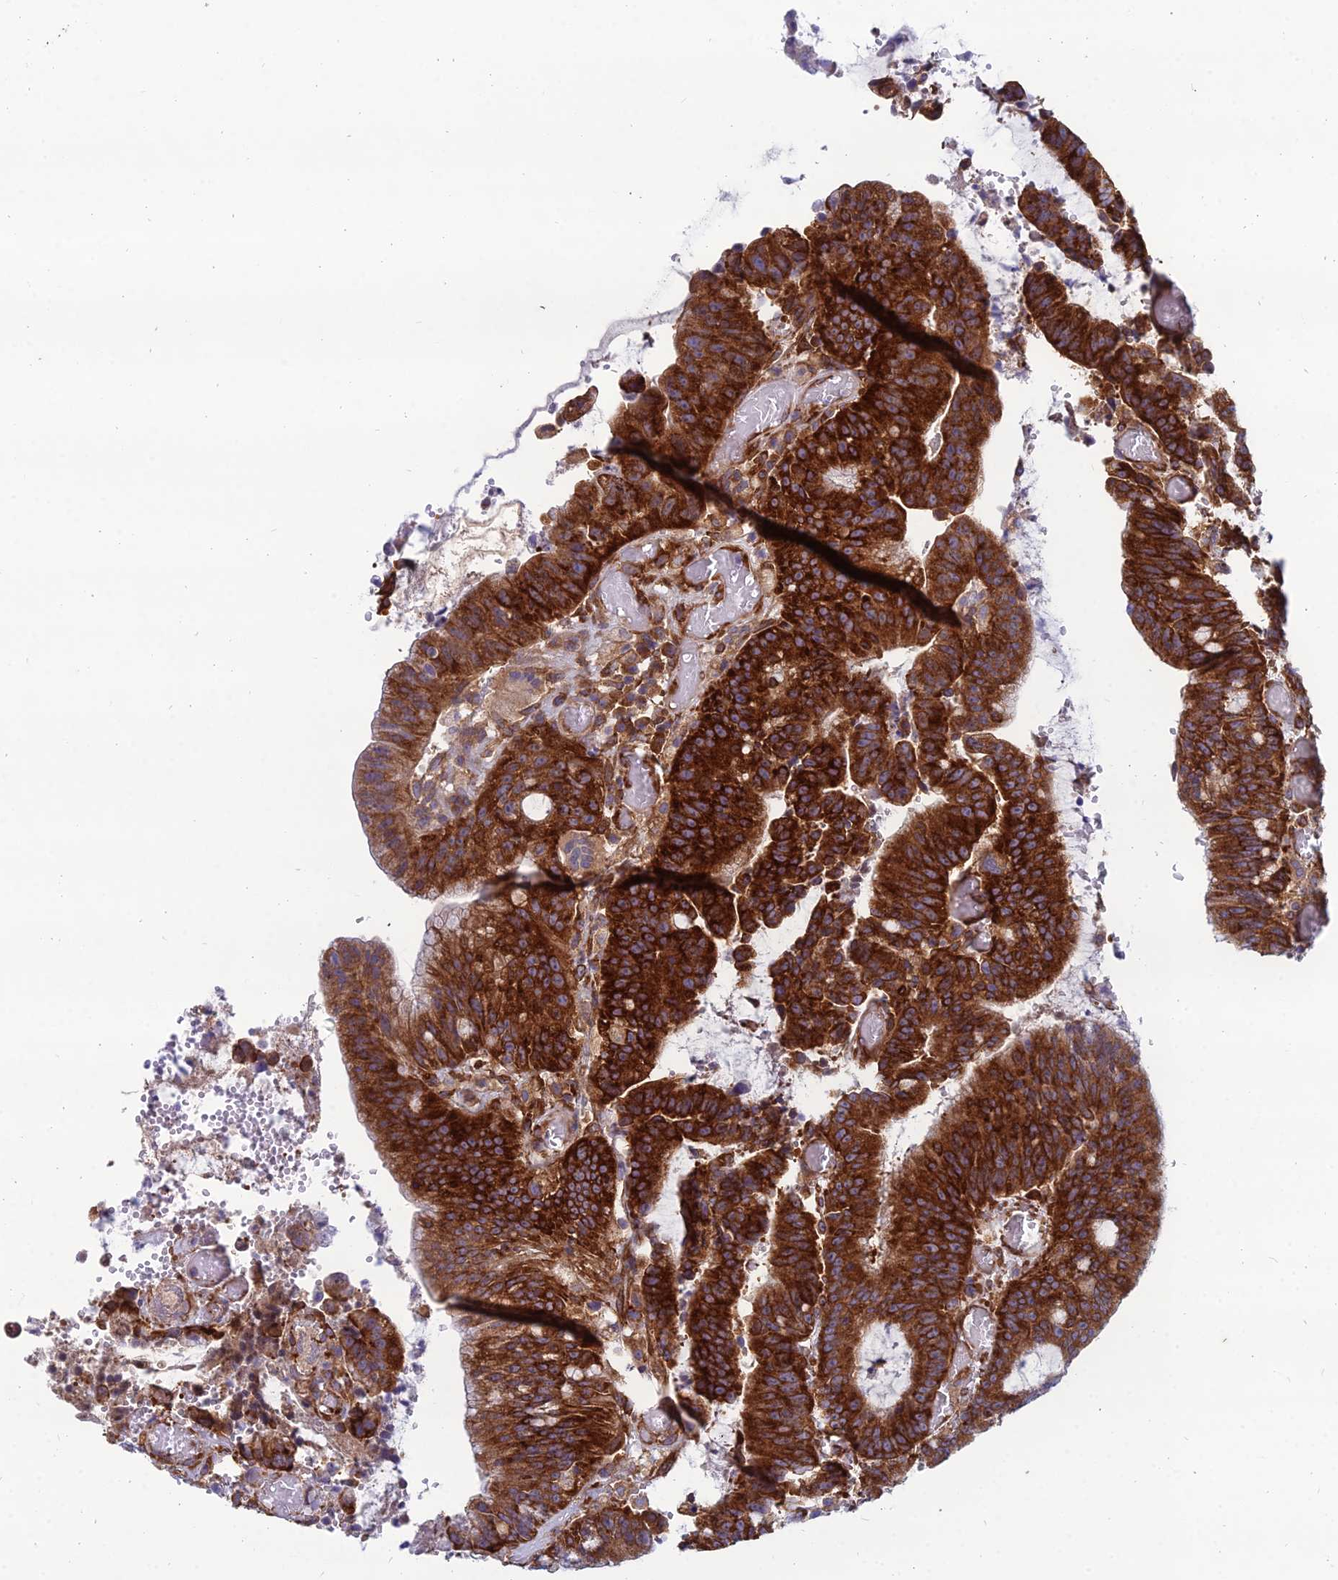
{"staining": {"intensity": "strong", "quantity": ">75%", "location": "cytoplasmic/membranous"}, "tissue": "colorectal cancer", "cell_type": "Tumor cells", "image_type": "cancer", "snomed": [{"axis": "morphology", "description": "Adenocarcinoma, NOS"}, {"axis": "topography", "description": "Rectum"}], "caption": "A brown stain labels strong cytoplasmic/membranous expression of a protein in colorectal cancer tumor cells. (DAB = brown stain, brightfield microscopy at high magnification).", "gene": "TXLNA", "patient": {"sex": "female", "age": 77}}